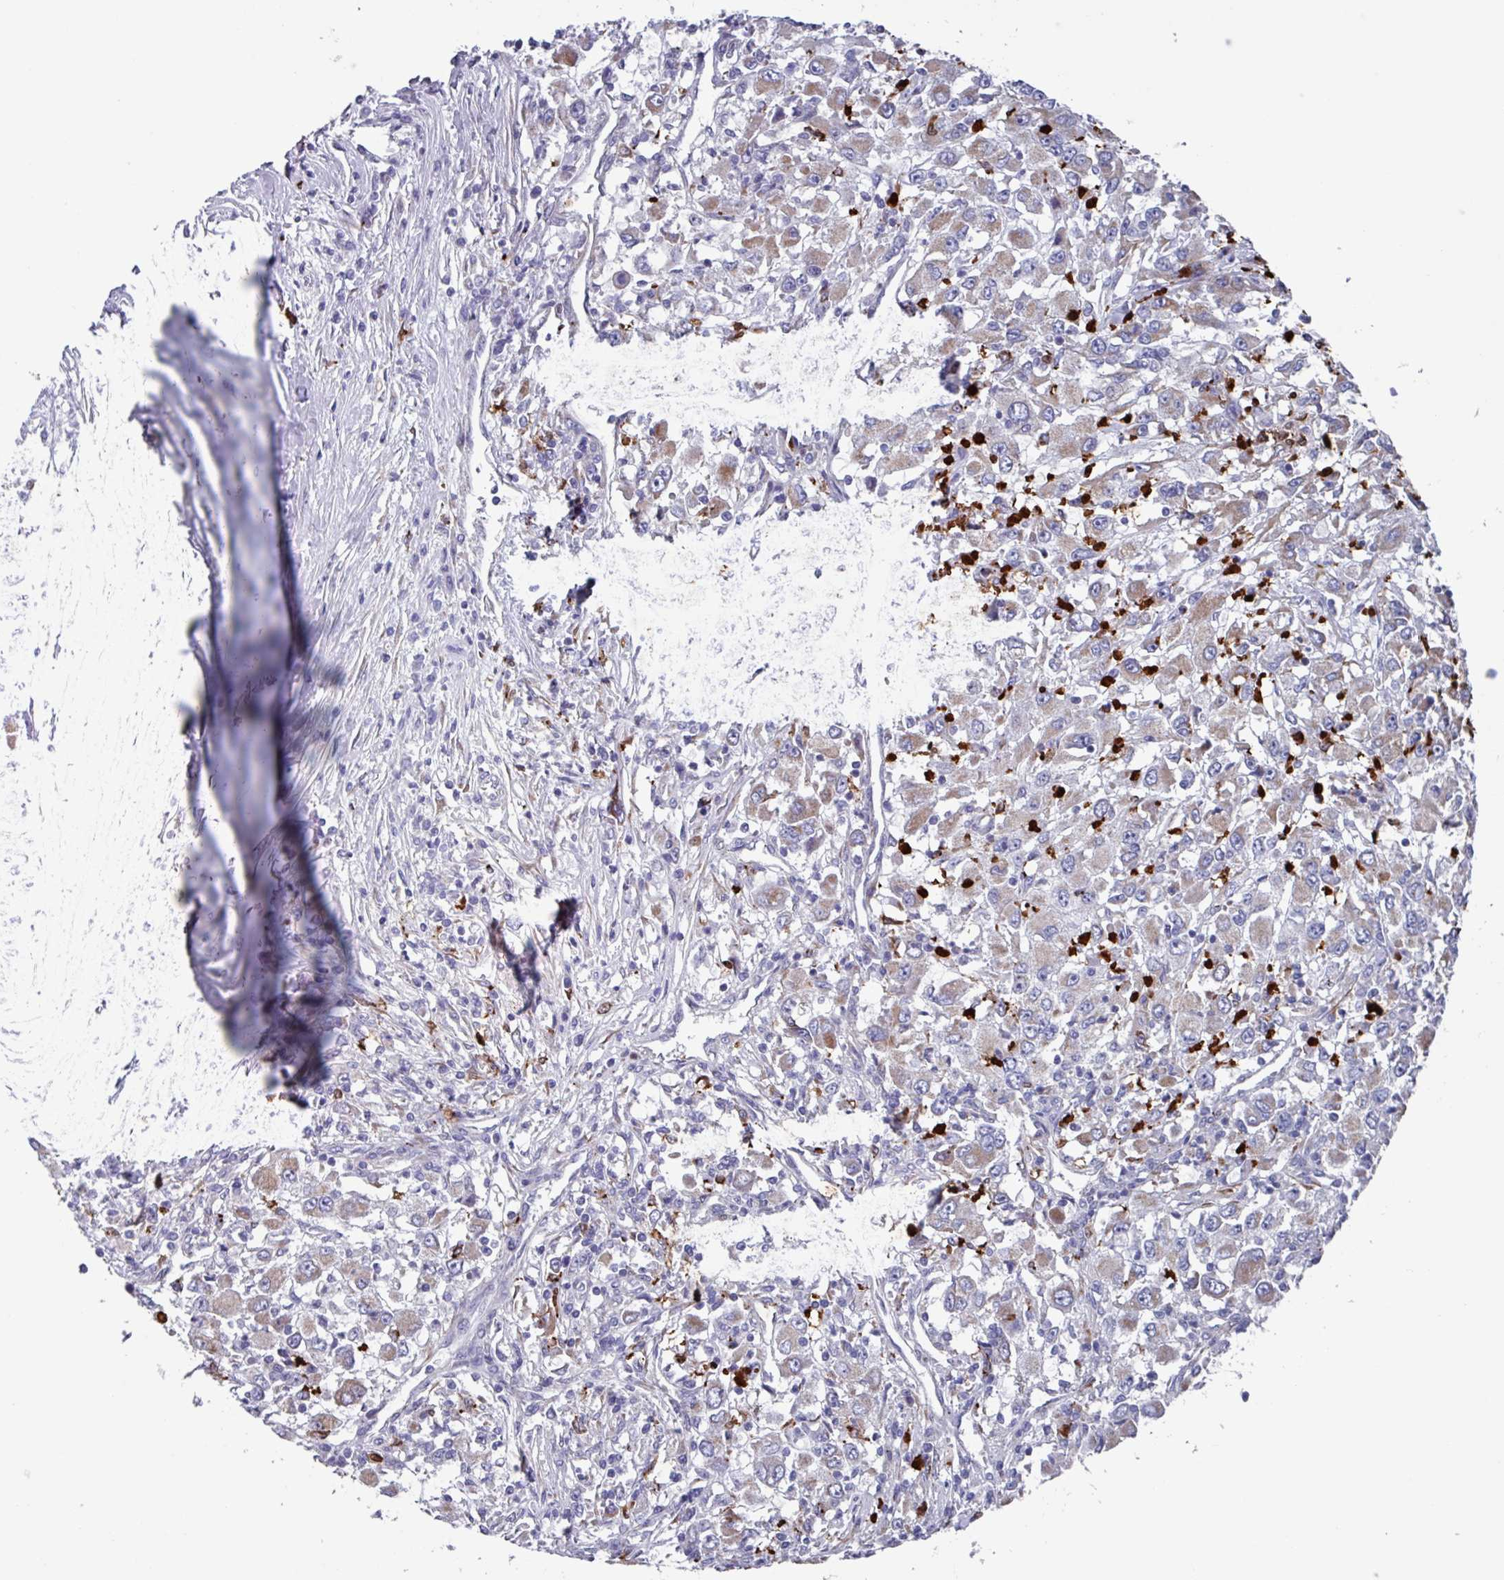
{"staining": {"intensity": "weak", "quantity": ">75%", "location": "cytoplasmic/membranous"}, "tissue": "renal cancer", "cell_type": "Tumor cells", "image_type": "cancer", "snomed": [{"axis": "morphology", "description": "Adenocarcinoma, NOS"}, {"axis": "topography", "description": "Kidney"}], "caption": "Immunohistochemical staining of human renal cancer (adenocarcinoma) shows weak cytoplasmic/membranous protein positivity in approximately >75% of tumor cells.", "gene": "UQCC2", "patient": {"sex": "female", "age": 67}}